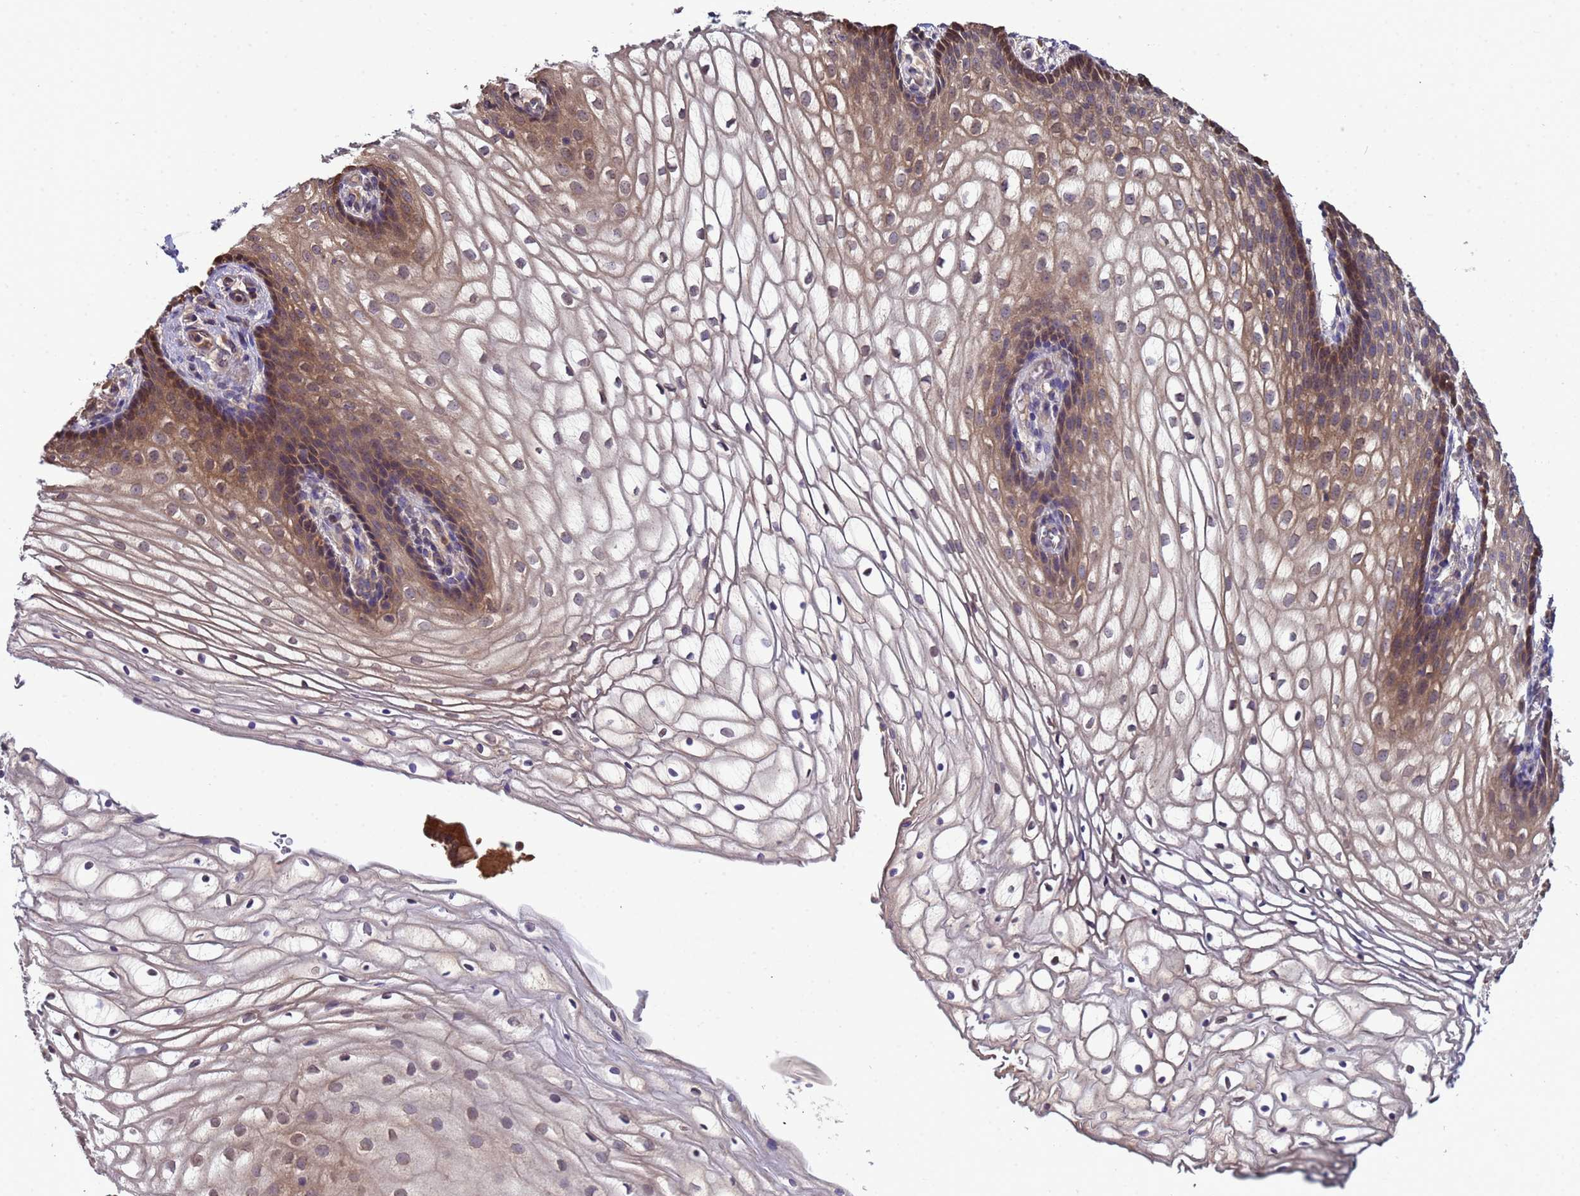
{"staining": {"intensity": "strong", "quantity": "<25%", "location": "cytoplasmic/membranous"}, "tissue": "vagina", "cell_type": "Squamous epithelial cells", "image_type": "normal", "snomed": [{"axis": "morphology", "description": "Normal tissue, NOS"}, {"axis": "topography", "description": "Vagina"}], "caption": "A micrograph of vagina stained for a protein exhibits strong cytoplasmic/membranous brown staining in squamous epithelial cells.", "gene": "ELMOD2", "patient": {"sex": "female", "age": 60}}